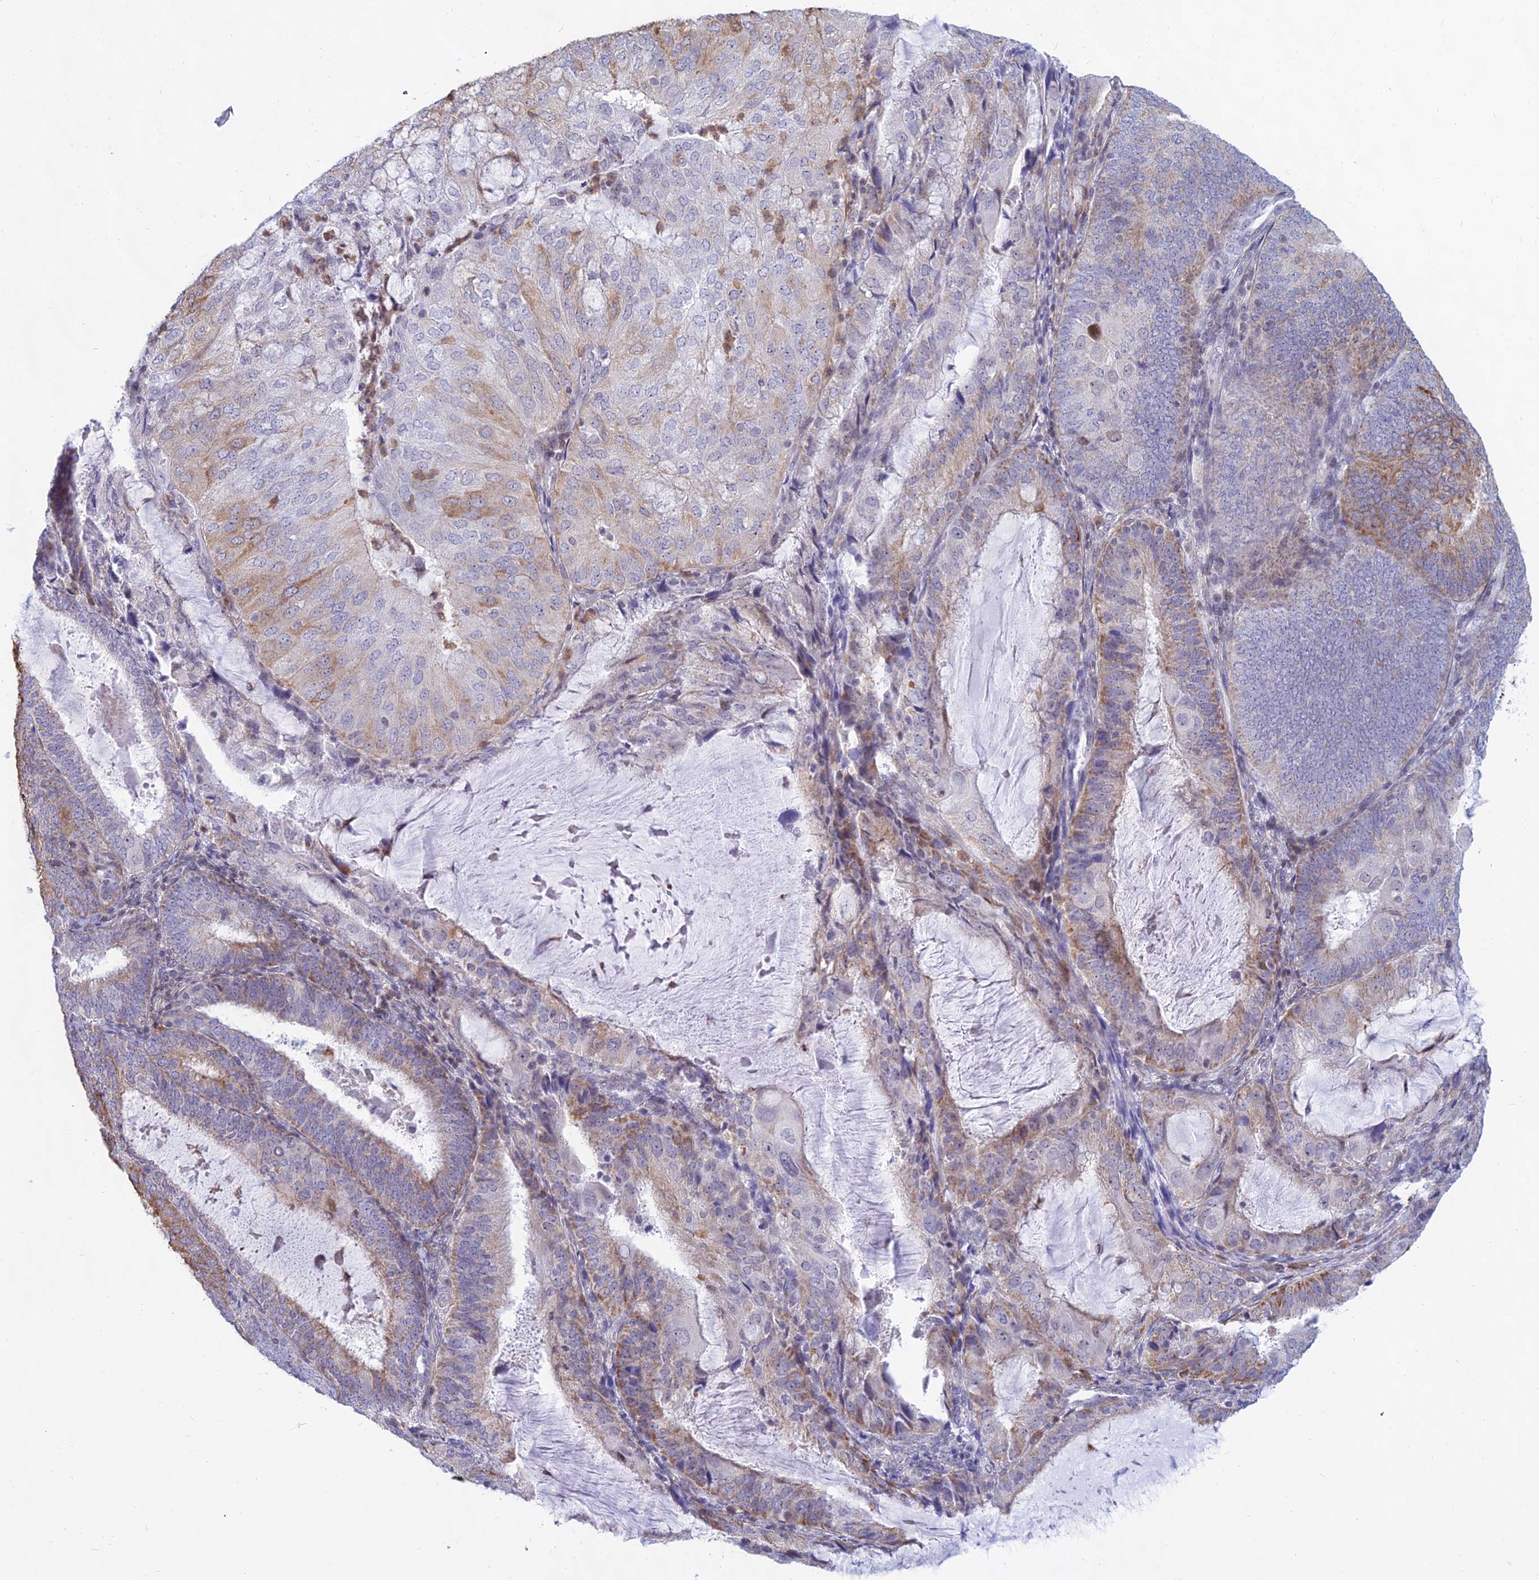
{"staining": {"intensity": "moderate", "quantity": "25%-75%", "location": "cytoplasmic/membranous"}, "tissue": "endometrial cancer", "cell_type": "Tumor cells", "image_type": "cancer", "snomed": [{"axis": "morphology", "description": "Adenocarcinoma, NOS"}, {"axis": "topography", "description": "Endometrium"}], "caption": "Tumor cells demonstrate medium levels of moderate cytoplasmic/membranous positivity in approximately 25%-75% of cells in human endometrial cancer (adenocarcinoma).", "gene": "KRR1", "patient": {"sex": "female", "age": 81}}